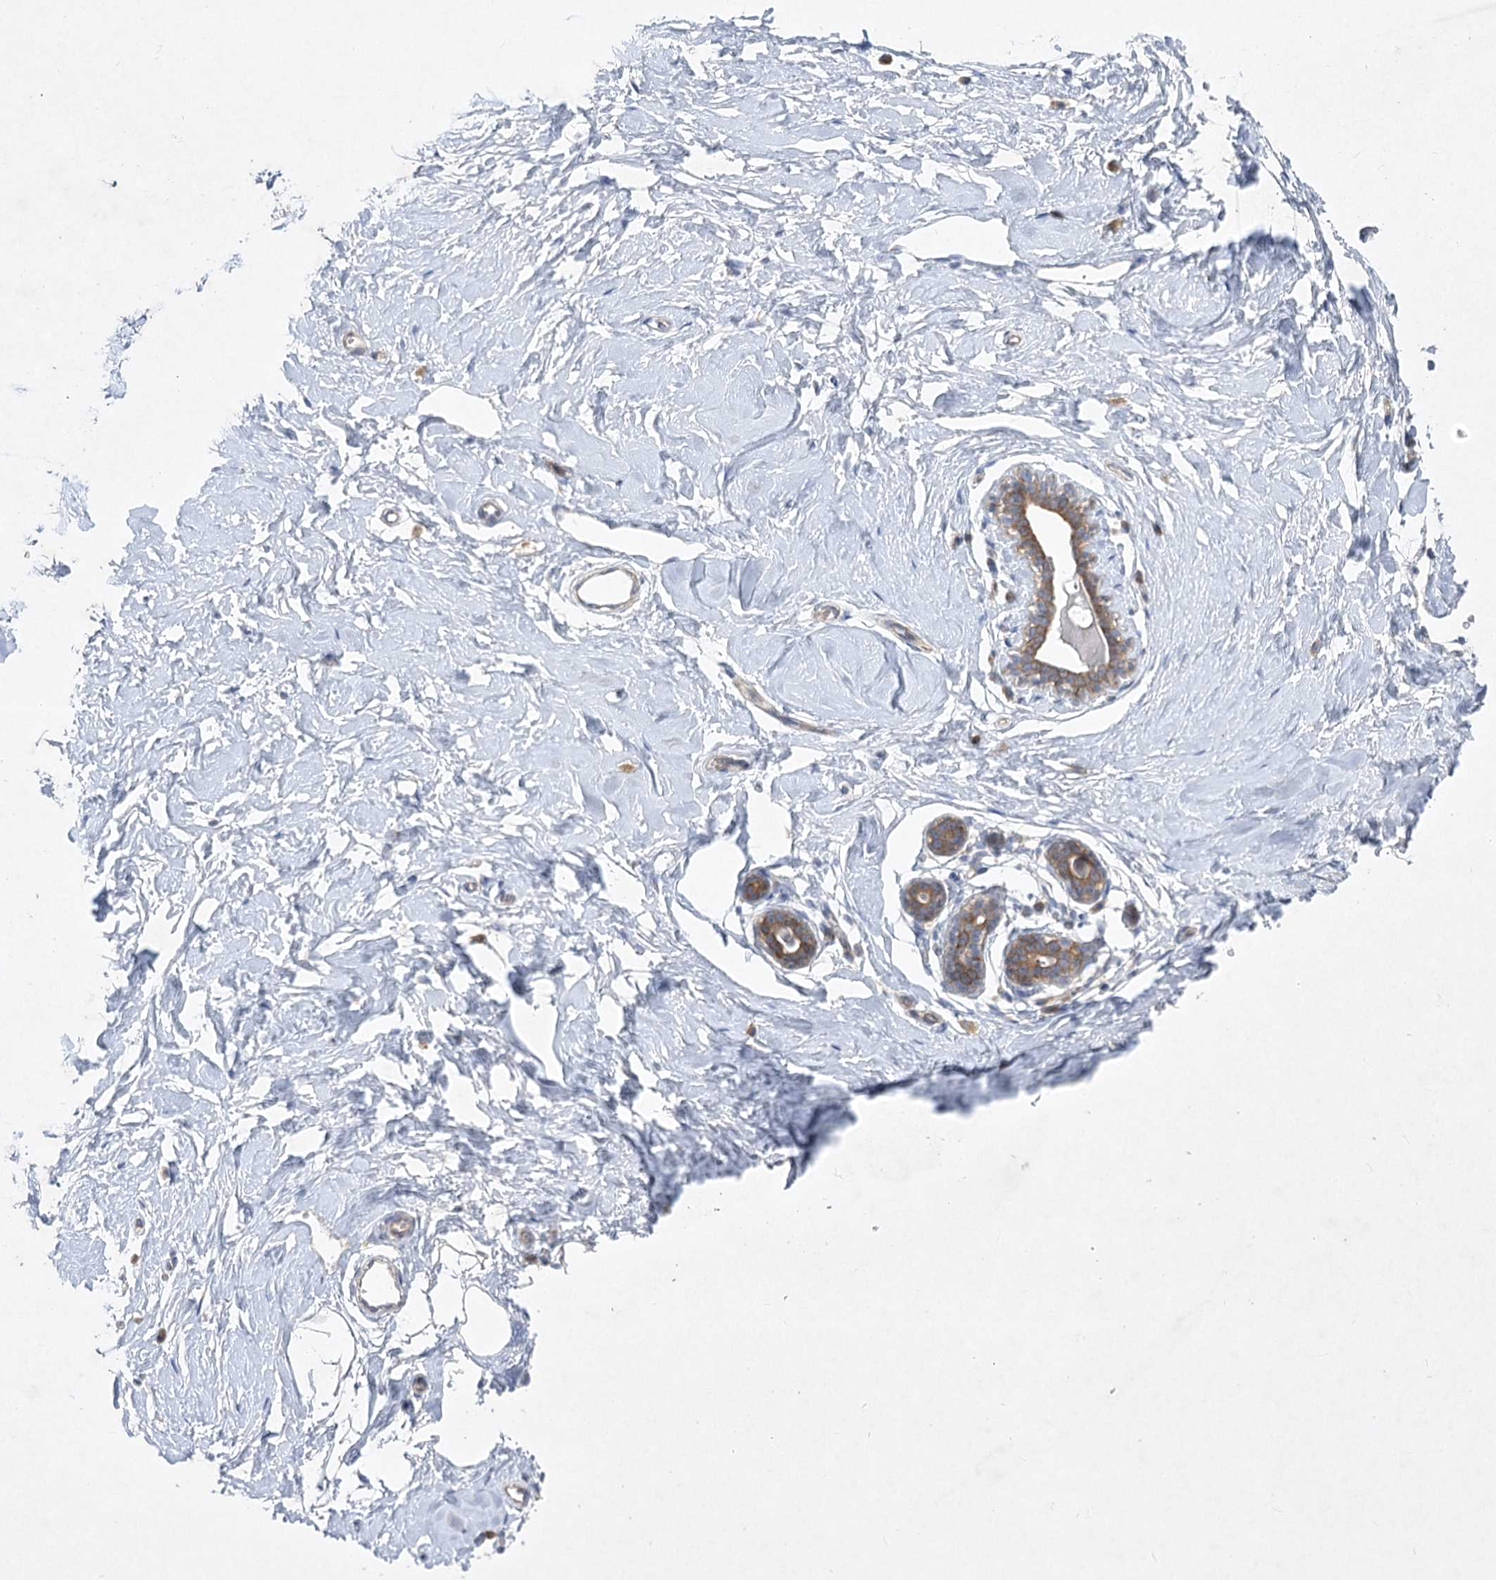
{"staining": {"intensity": "negative", "quantity": "none", "location": "none"}, "tissue": "breast", "cell_type": "Adipocytes", "image_type": "normal", "snomed": [{"axis": "morphology", "description": "Normal tissue, NOS"}, {"axis": "morphology", "description": "Adenoma, NOS"}, {"axis": "topography", "description": "Breast"}], "caption": "IHC histopathology image of benign breast: human breast stained with DAB reveals no significant protein expression in adipocytes.", "gene": "PYROXD1", "patient": {"sex": "female", "age": 23}}